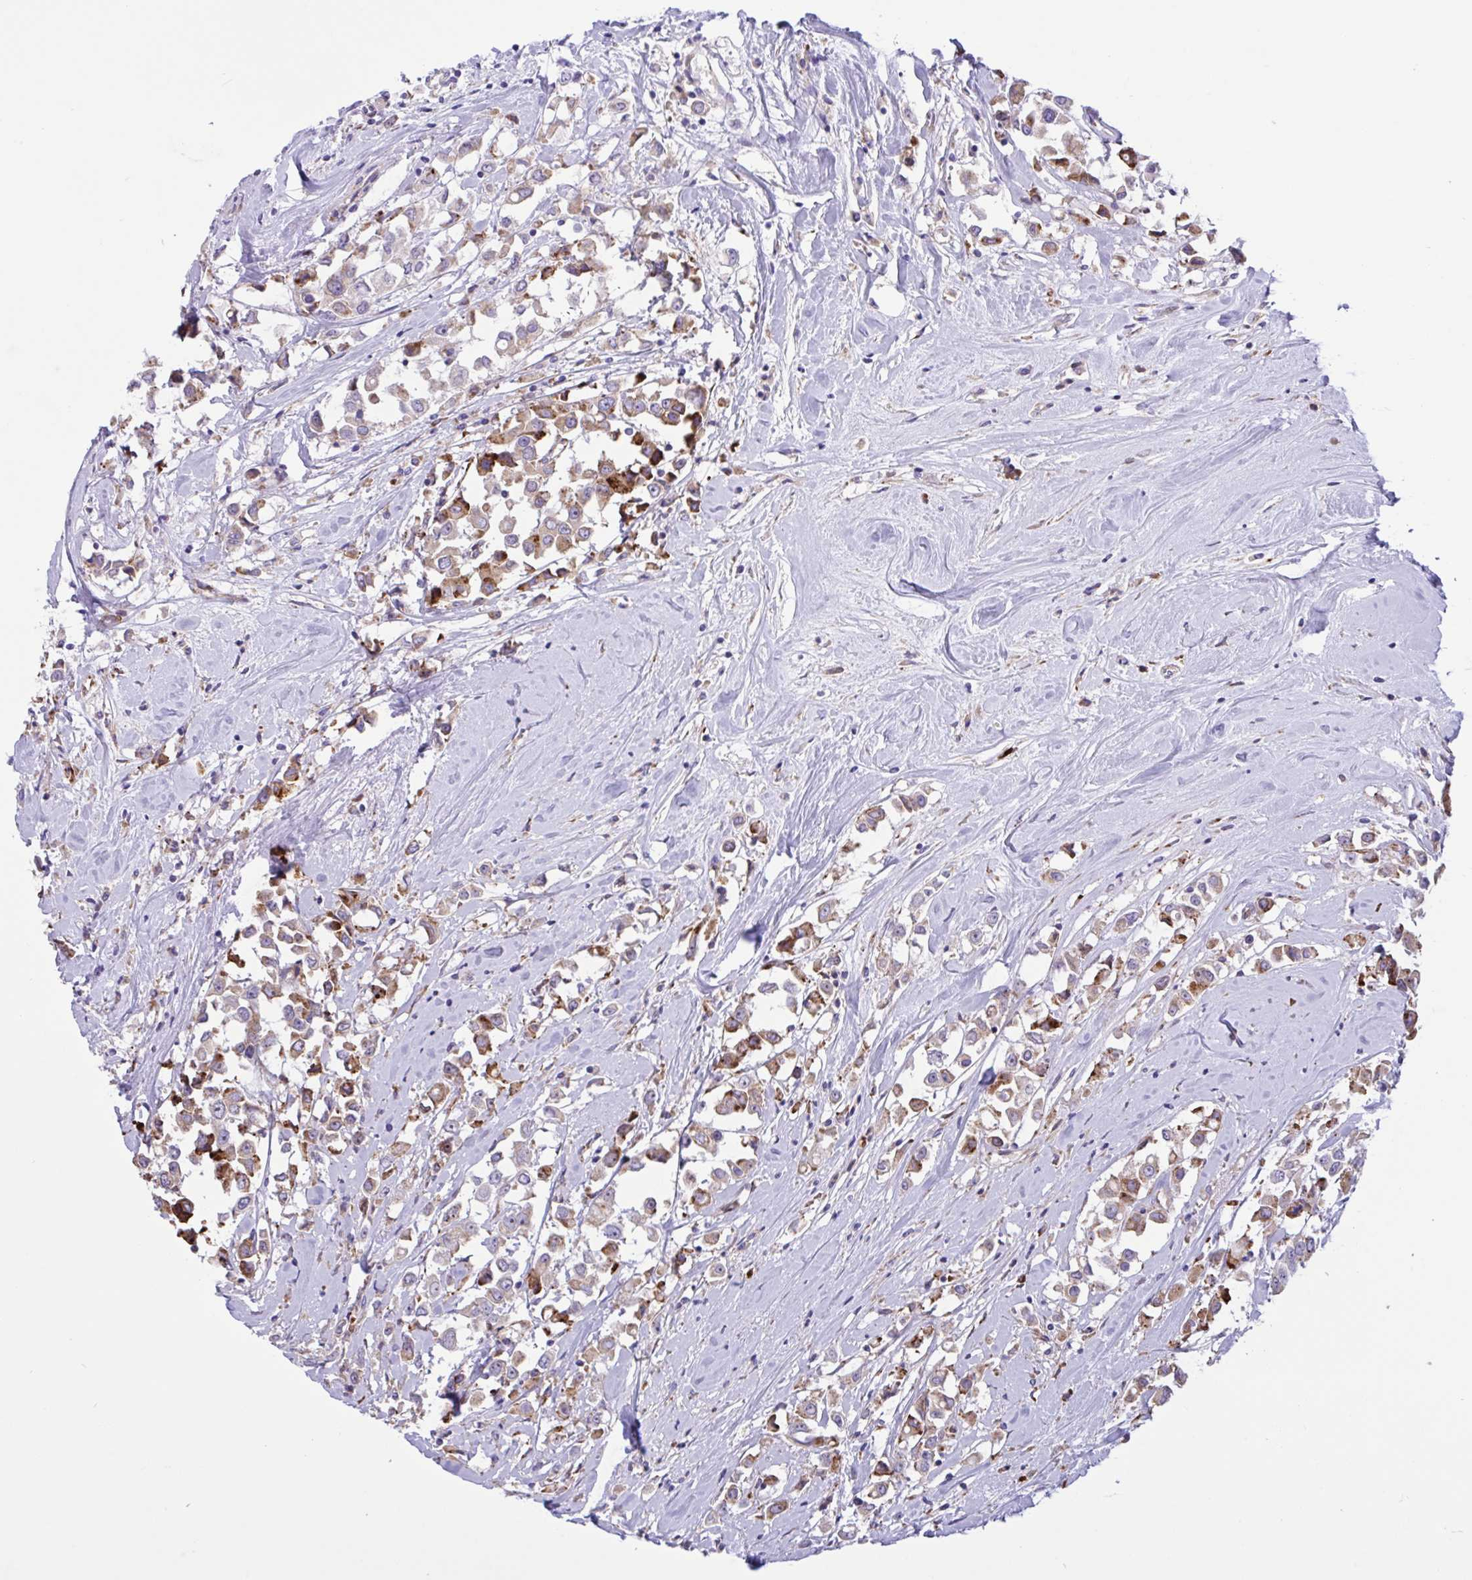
{"staining": {"intensity": "strong", "quantity": "<25%", "location": "cytoplasmic/membranous"}, "tissue": "breast cancer", "cell_type": "Tumor cells", "image_type": "cancer", "snomed": [{"axis": "morphology", "description": "Duct carcinoma"}, {"axis": "topography", "description": "Breast"}], "caption": "Immunohistochemical staining of breast cancer shows medium levels of strong cytoplasmic/membranous protein expression in about <25% of tumor cells.", "gene": "DSC3", "patient": {"sex": "female", "age": 61}}